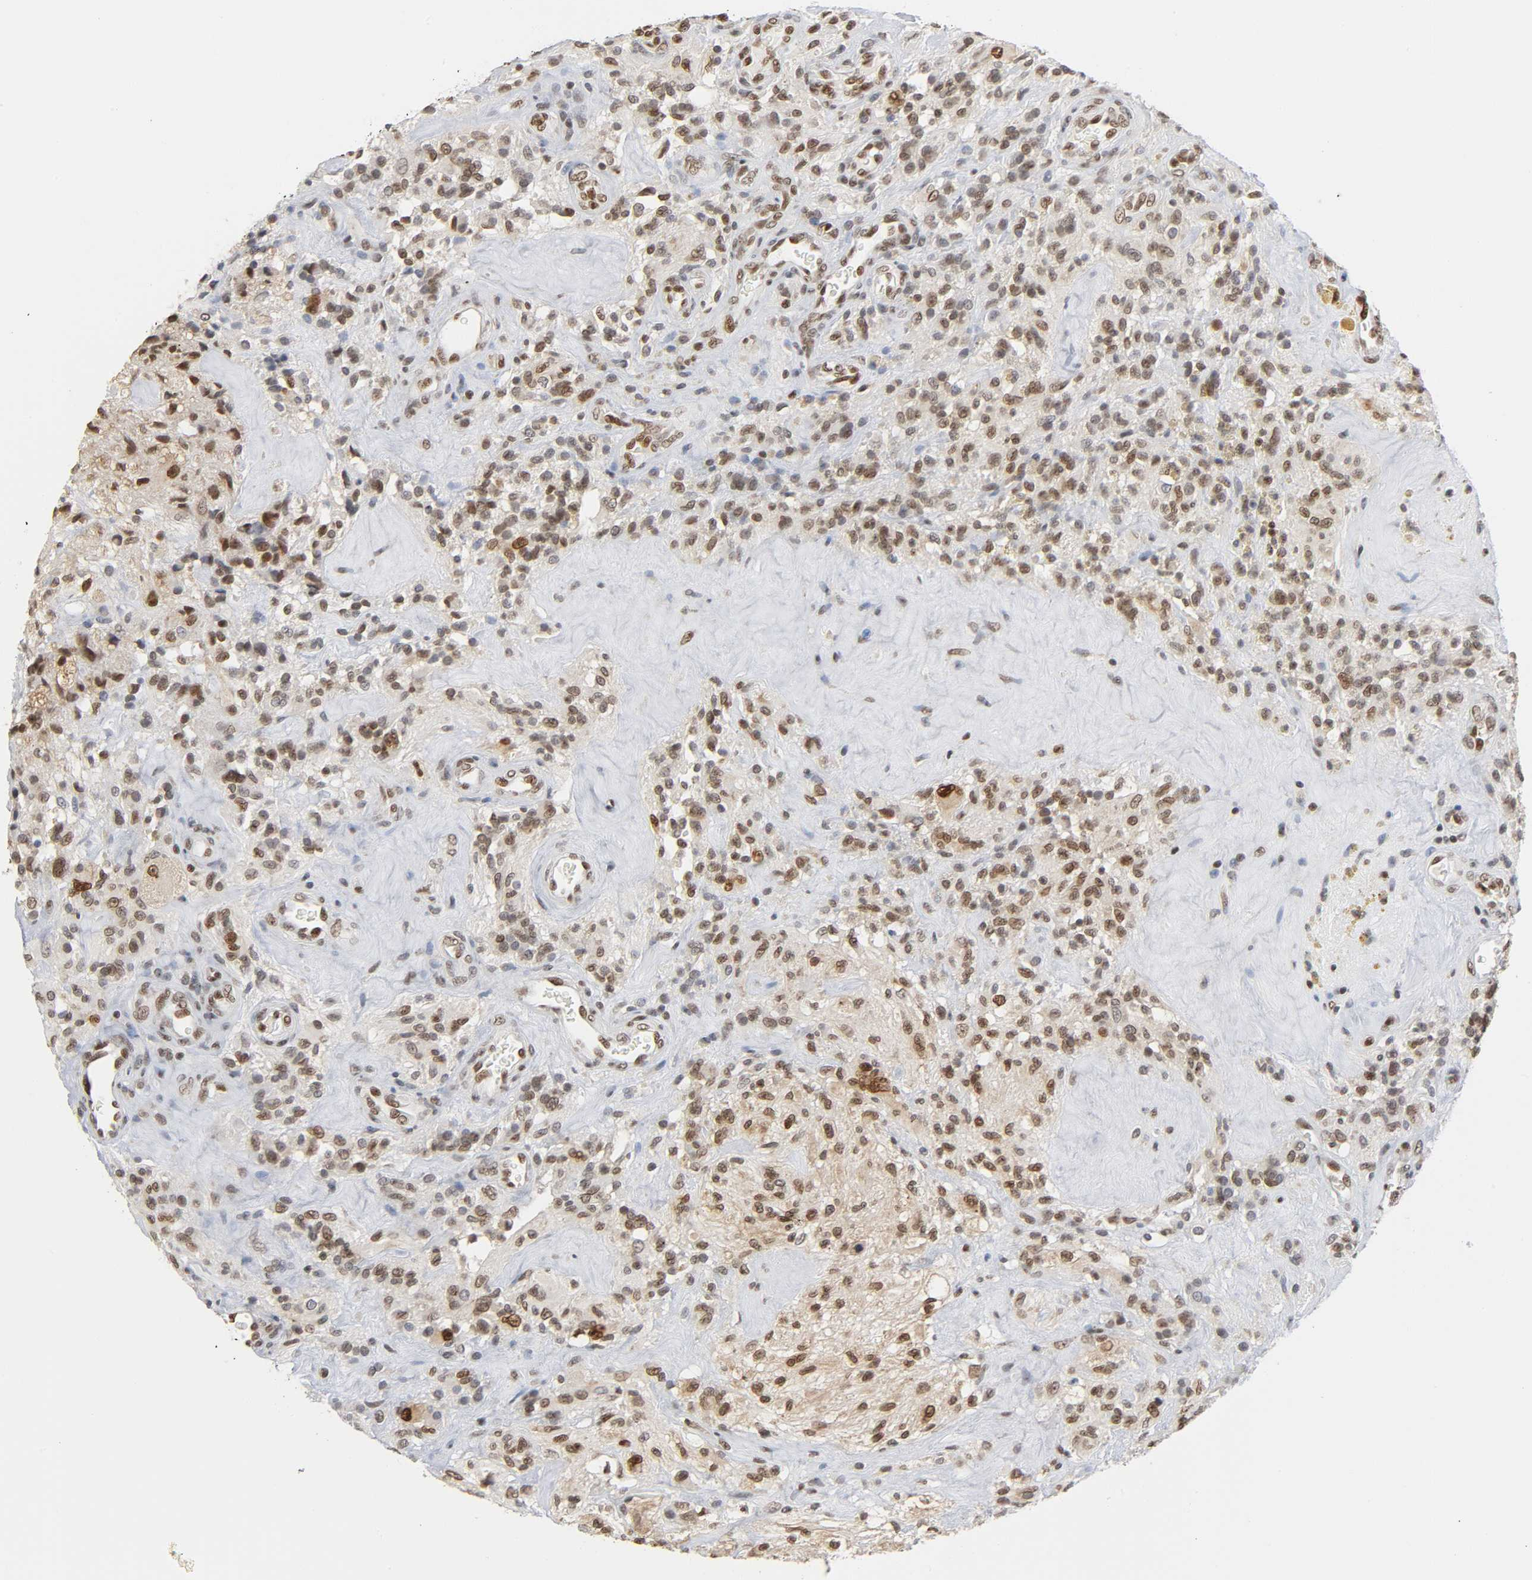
{"staining": {"intensity": "moderate", "quantity": ">75%", "location": "nuclear"}, "tissue": "glioma", "cell_type": "Tumor cells", "image_type": "cancer", "snomed": [{"axis": "morphology", "description": "Normal tissue, NOS"}, {"axis": "morphology", "description": "Glioma, malignant, High grade"}, {"axis": "topography", "description": "Cerebral cortex"}], "caption": "Moderate nuclear protein positivity is seen in about >75% of tumor cells in malignant high-grade glioma. (IHC, brightfield microscopy, high magnification).", "gene": "SUMO1", "patient": {"sex": "male", "age": 56}}